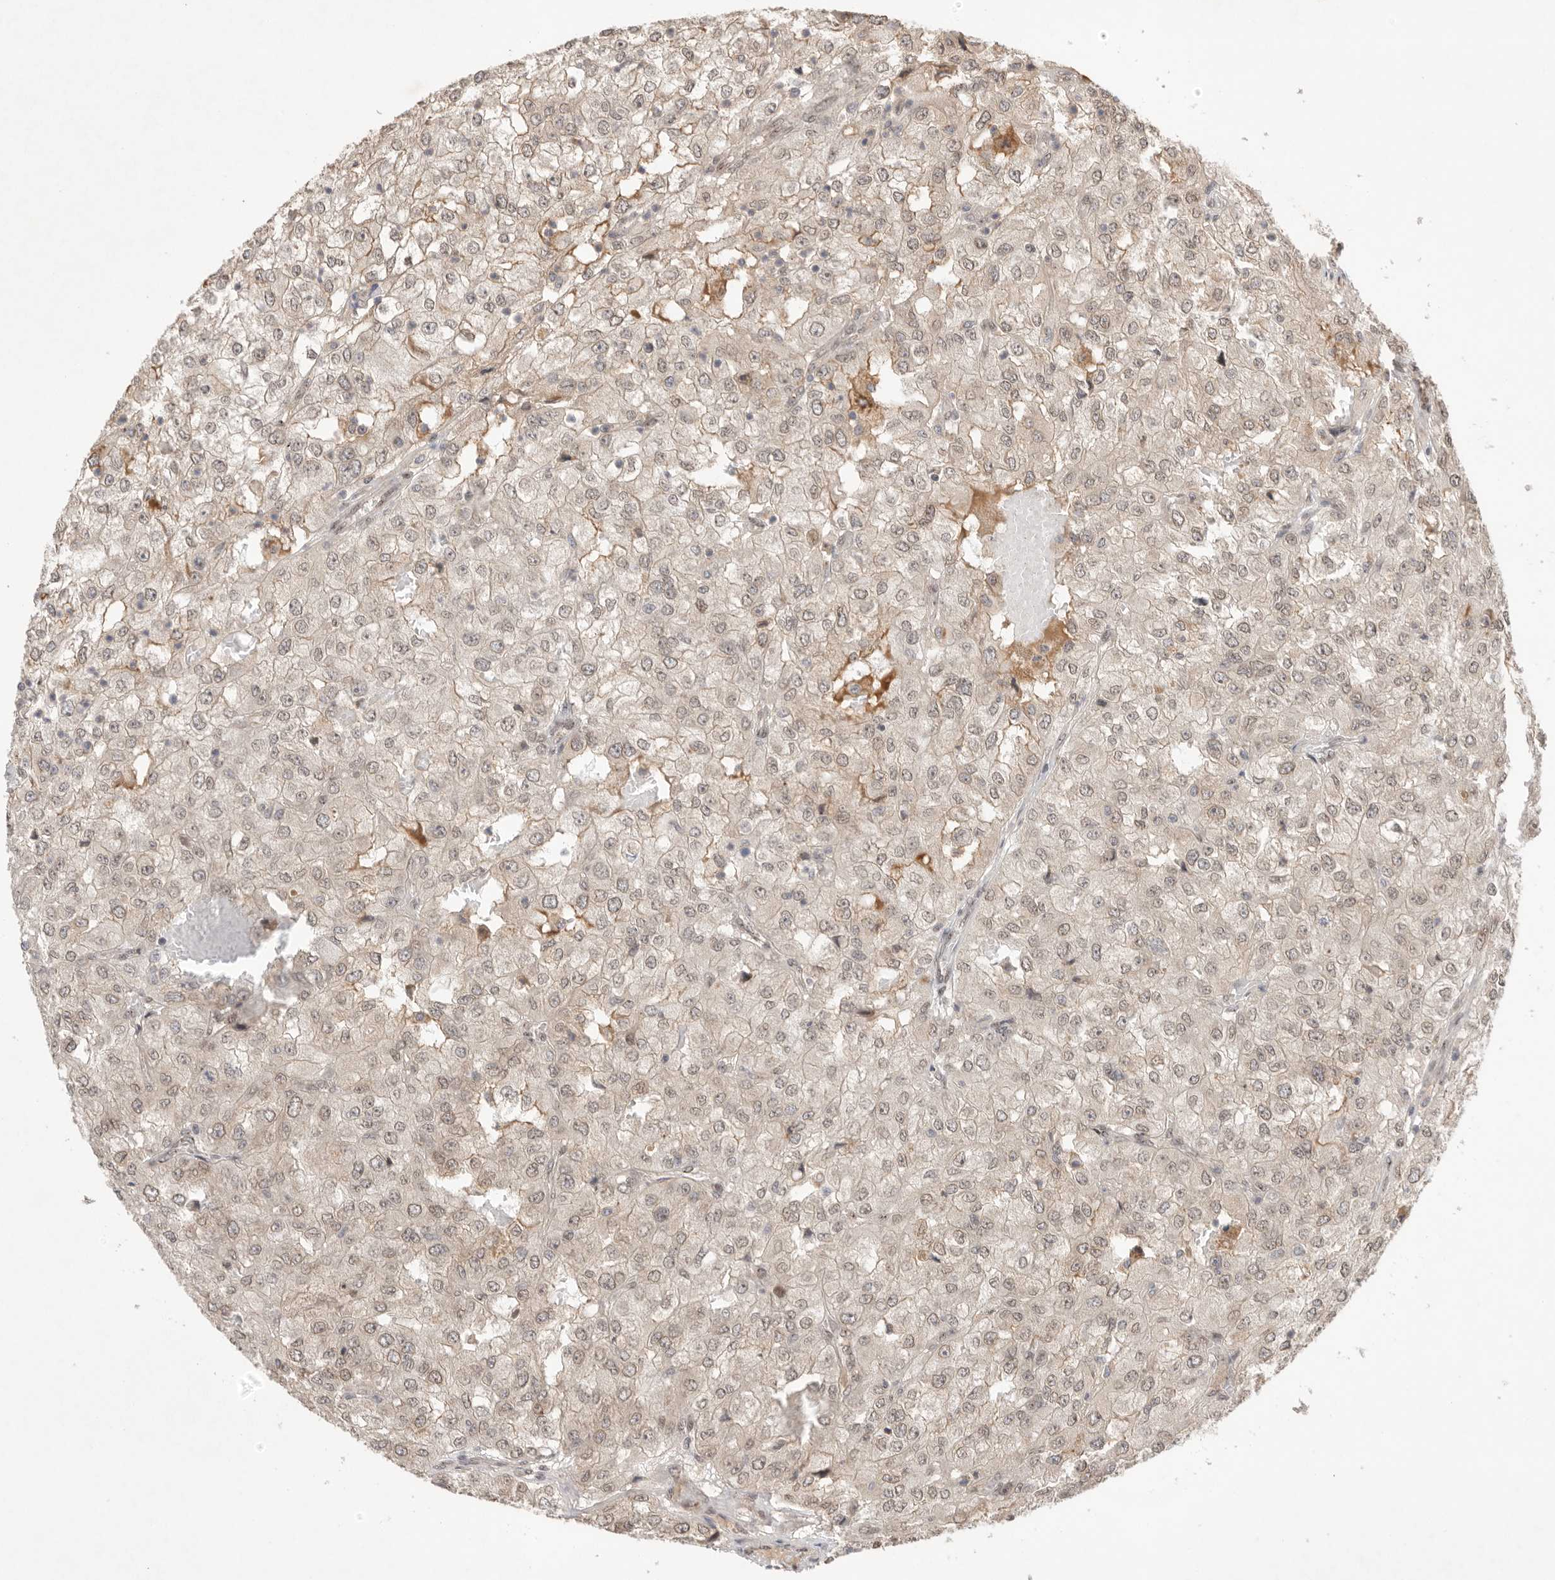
{"staining": {"intensity": "moderate", "quantity": "<25%", "location": "cytoplasmic/membranous"}, "tissue": "renal cancer", "cell_type": "Tumor cells", "image_type": "cancer", "snomed": [{"axis": "morphology", "description": "Adenocarcinoma, NOS"}, {"axis": "topography", "description": "Kidney"}], "caption": "Renal cancer (adenocarcinoma) was stained to show a protein in brown. There is low levels of moderate cytoplasmic/membranous staining in approximately <25% of tumor cells.", "gene": "LEMD3", "patient": {"sex": "female", "age": 54}}